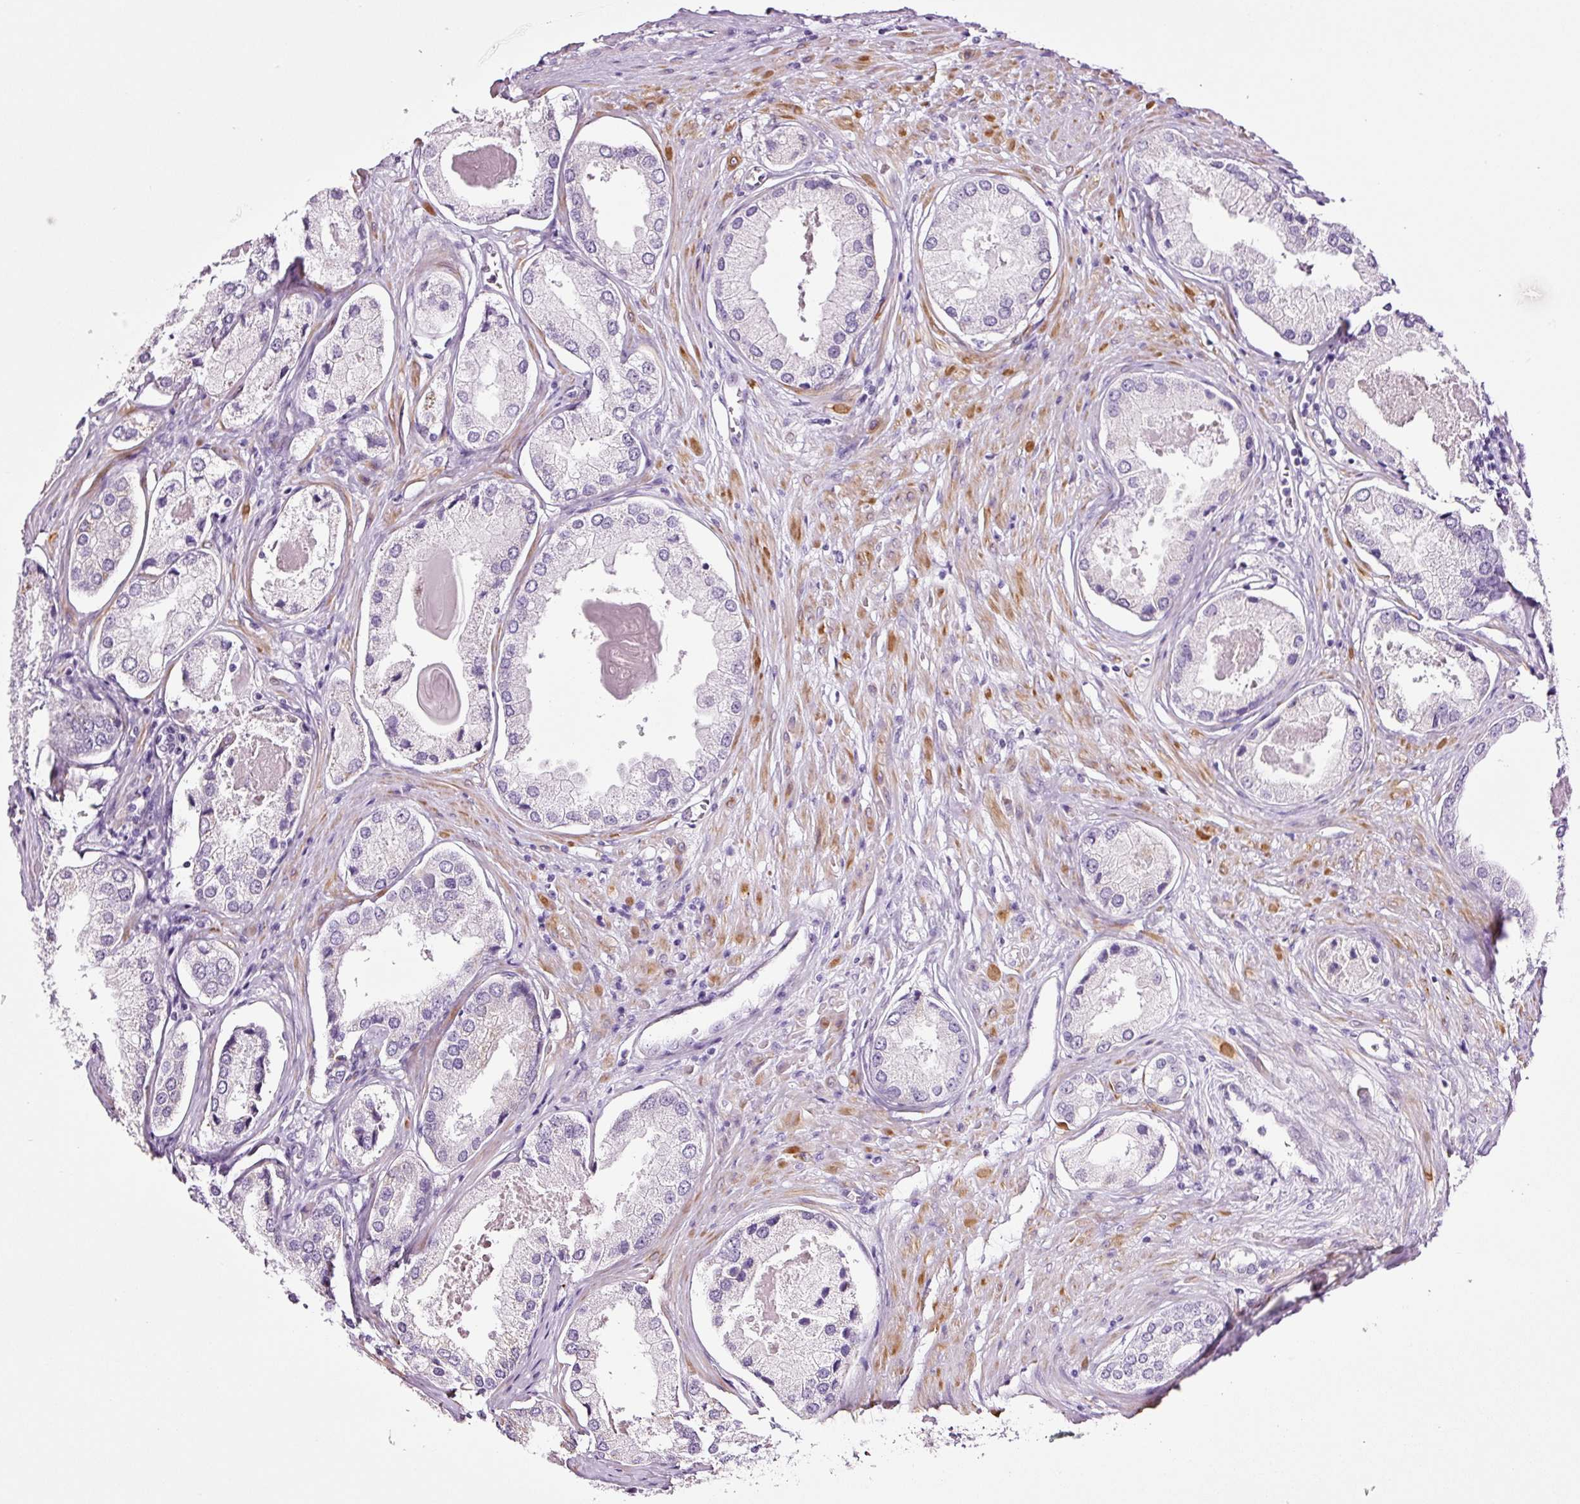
{"staining": {"intensity": "negative", "quantity": "none", "location": "none"}, "tissue": "prostate cancer", "cell_type": "Tumor cells", "image_type": "cancer", "snomed": [{"axis": "morphology", "description": "Adenocarcinoma, Low grade"}, {"axis": "topography", "description": "Prostate"}], "caption": "Immunohistochemistry (IHC) of prostate low-grade adenocarcinoma shows no positivity in tumor cells.", "gene": "RTF2", "patient": {"sex": "male", "age": 68}}